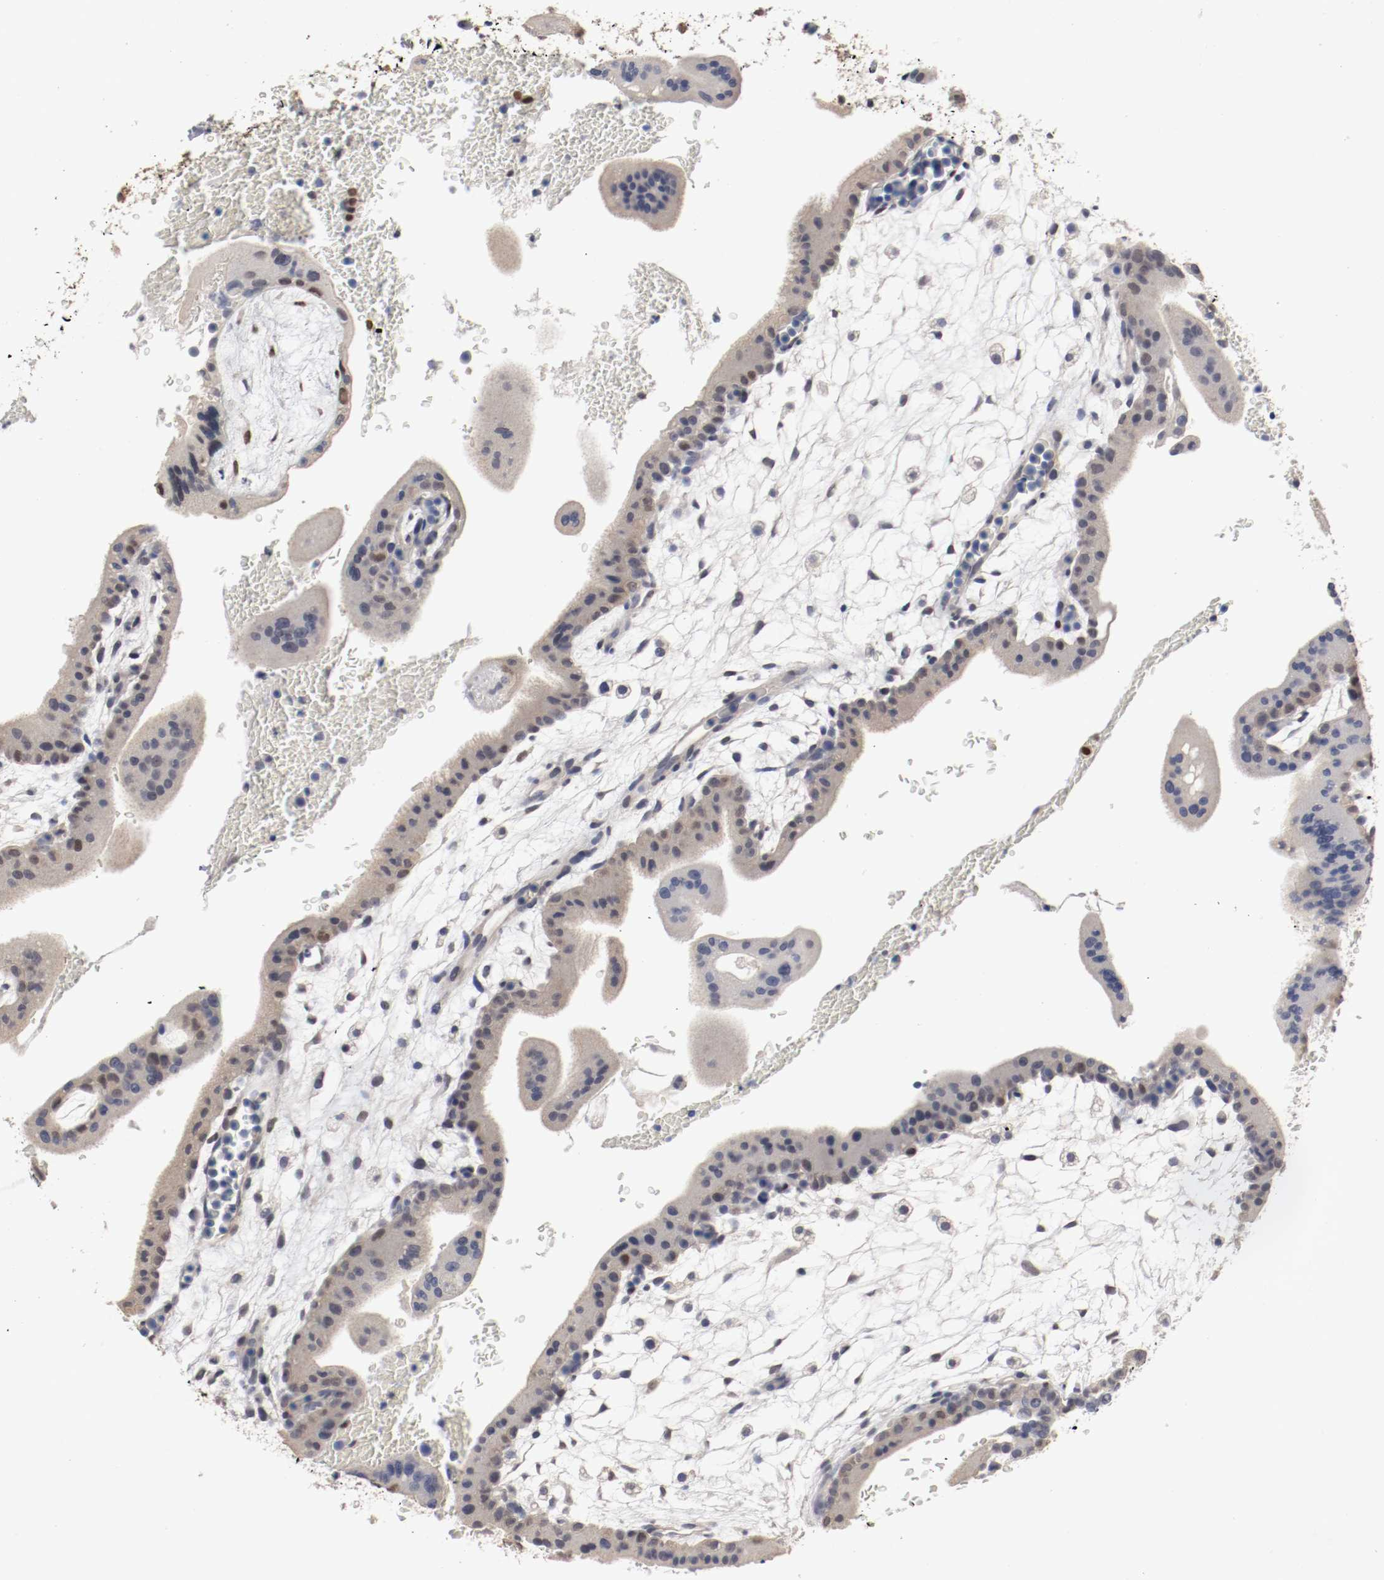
{"staining": {"intensity": "strong", "quantity": "<25%", "location": "nuclear"}, "tissue": "placenta", "cell_type": "Trophoblastic cells", "image_type": "normal", "snomed": [{"axis": "morphology", "description": "Normal tissue, NOS"}, {"axis": "topography", "description": "Placenta"}], "caption": "Placenta stained with DAB immunohistochemistry demonstrates medium levels of strong nuclear staining in approximately <25% of trophoblastic cells. (DAB = brown stain, brightfield microscopy at high magnification).", "gene": "FOSL2", "patient": {"sex": "female", "age": 35}}